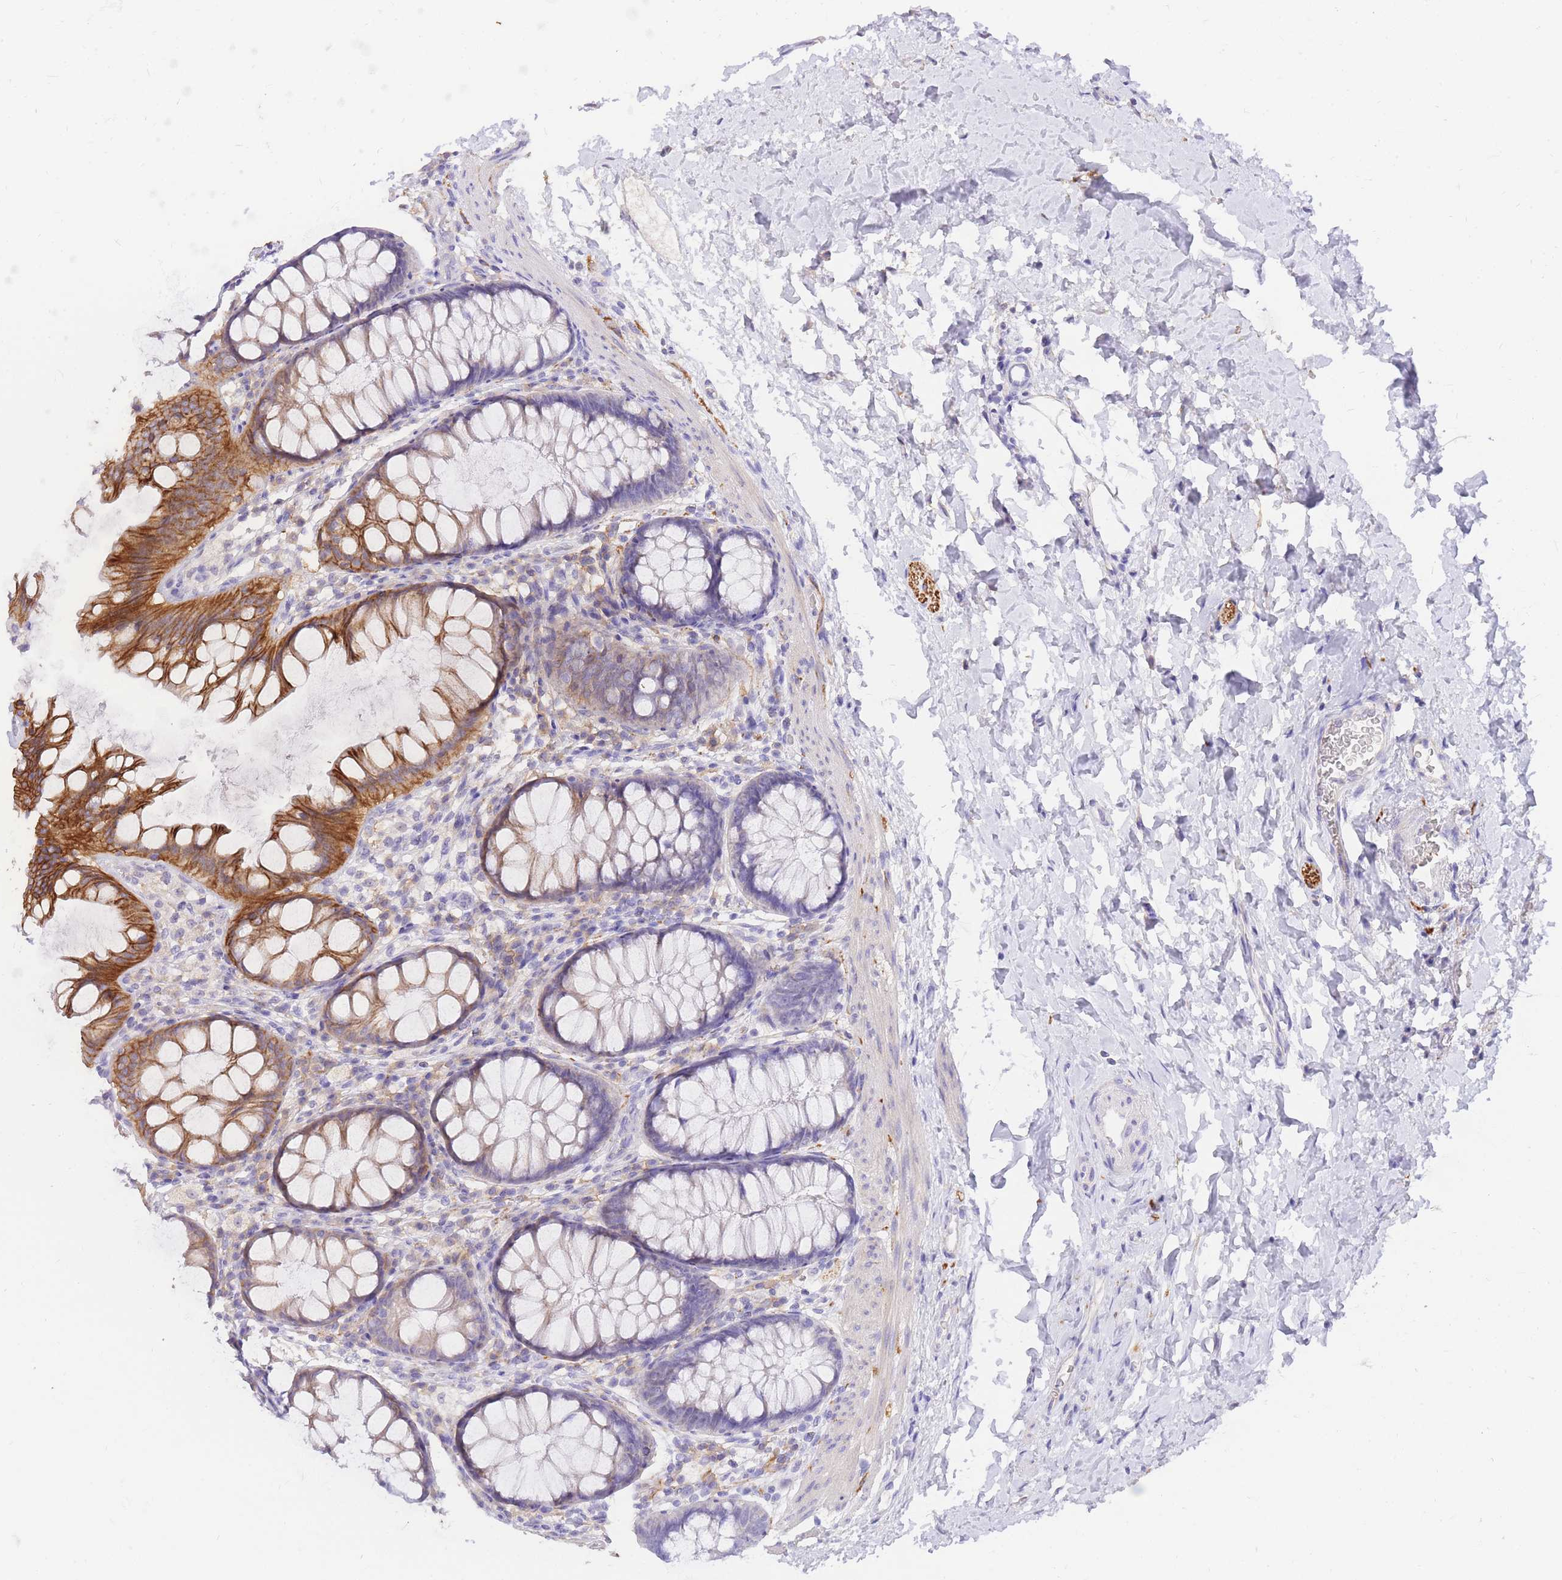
{"staining": {"intensity": "negative", "quantity": "none", "location": "none"}, "tissue": "colon", "cell_type": "Endothelial cells", "image_type": "normal", "snomed": [{"axis": "morphology", "description": "Normal tissue, NOS"}, {"axis": "topography", "description": "Colon"}], "caption": "Immunohistochemistry image of benign colon: human colon stained with DAB (3,3'-diaminobenzidine) reveals no significant protein positivity in endothelial cells. (DAB immunohistochemistry (IHC) with hematoxylin counter stain).", "gene": "C2orf88", "patient": {"sex": "female", "age": 62}}